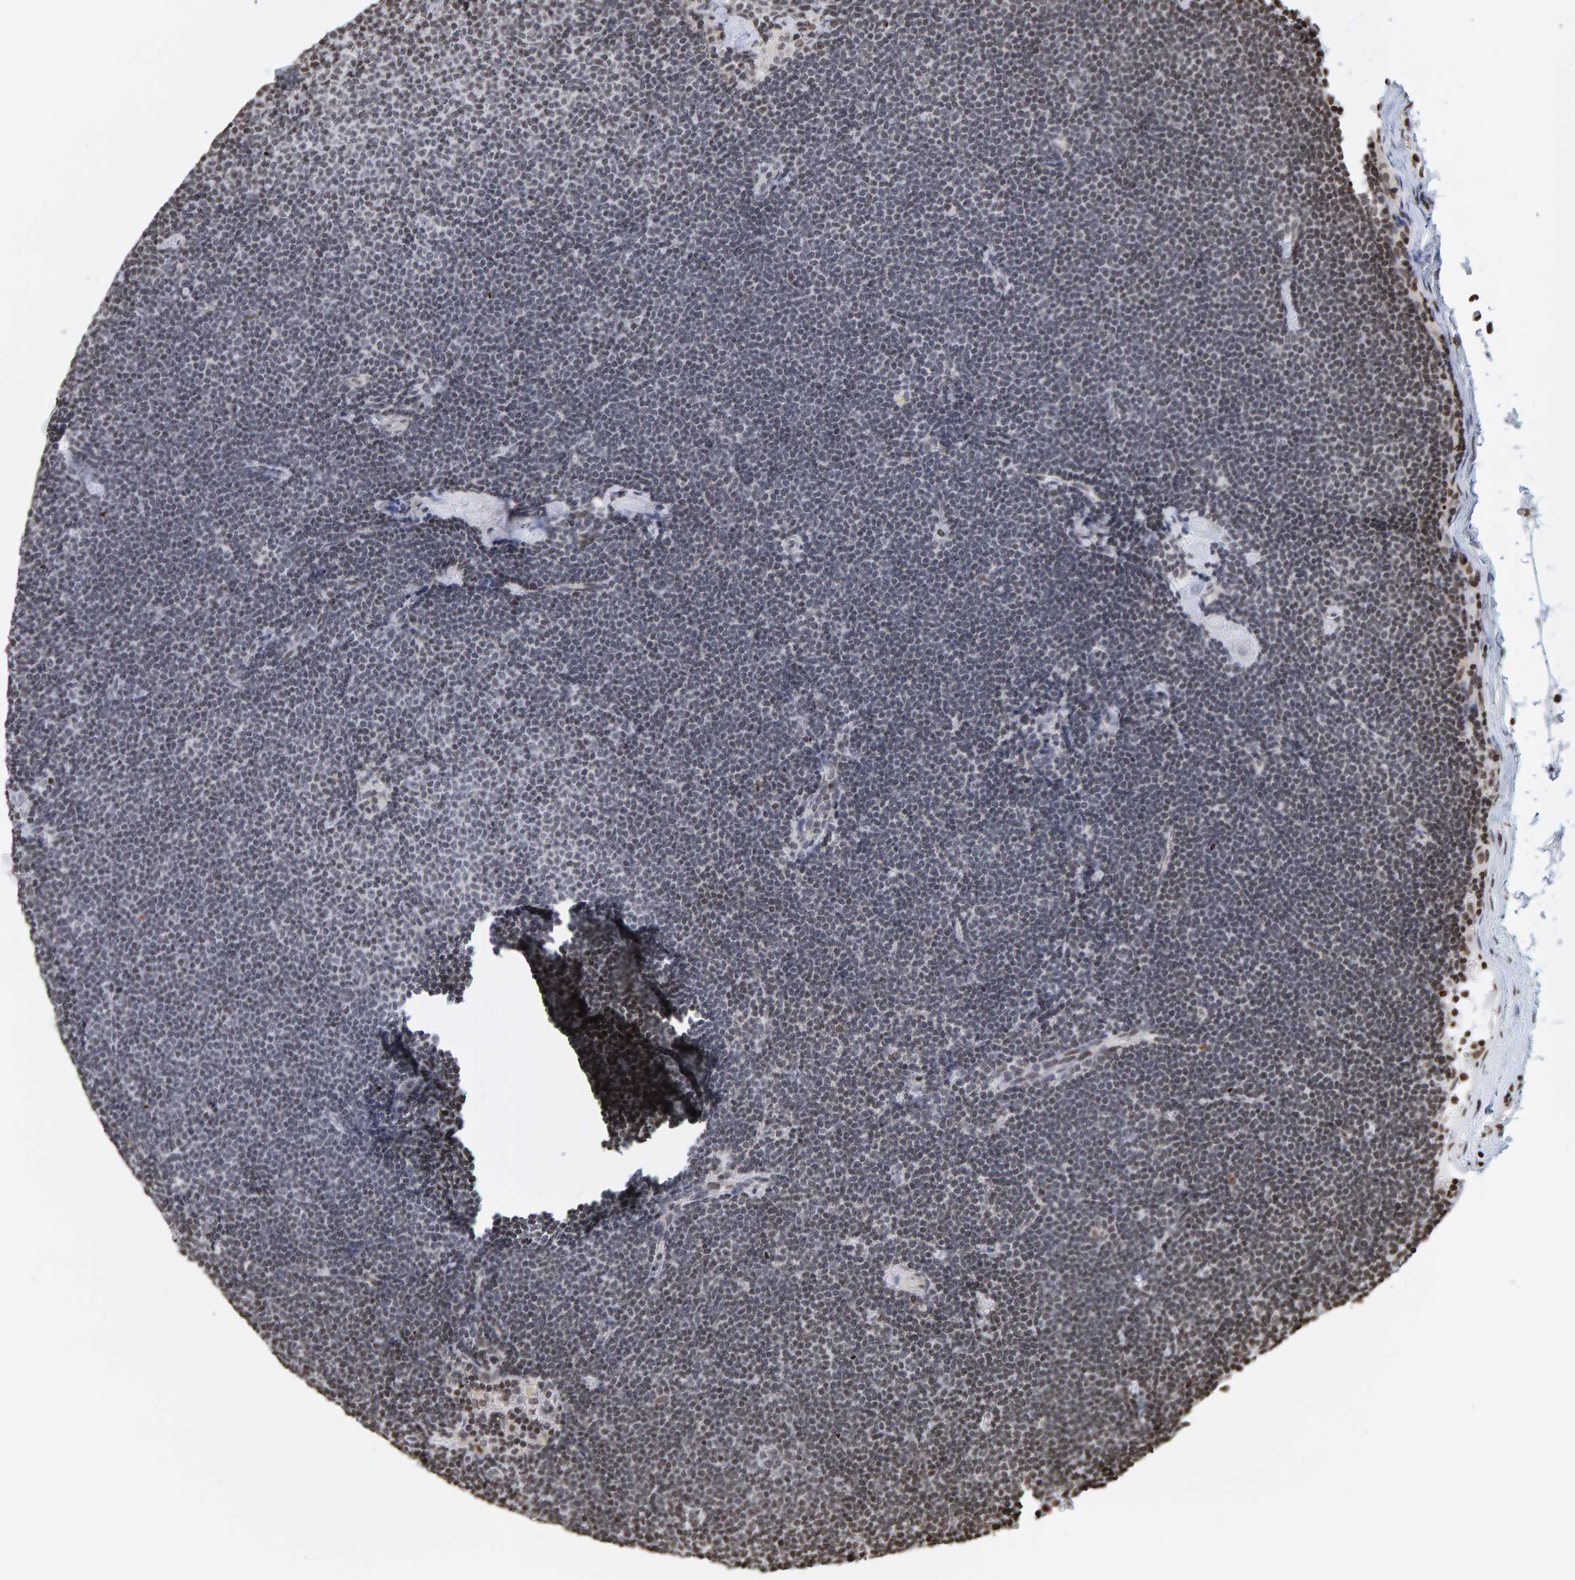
{"staining": {"intensity": "weak", "quantity": "<25%", "location": "nuclear"}, "tissue": "lymphoma", "cell_type": "Tumor cells", "image_type": "cancer", "snomed": [{"axis": "morphology", "description": "Malignant lymphoma, non-Hodgkin's type, Low grade"}, {"axis": "topography", "description": "Lymph node"}], "caption": "Immunohistochemistry (IHC) of low-grade malignant lymphoma, non-Hodgkin's type displays no positivity in tumor cells.", "gene": "BRF2", "patient": {"sex": "female", "age": 53}}